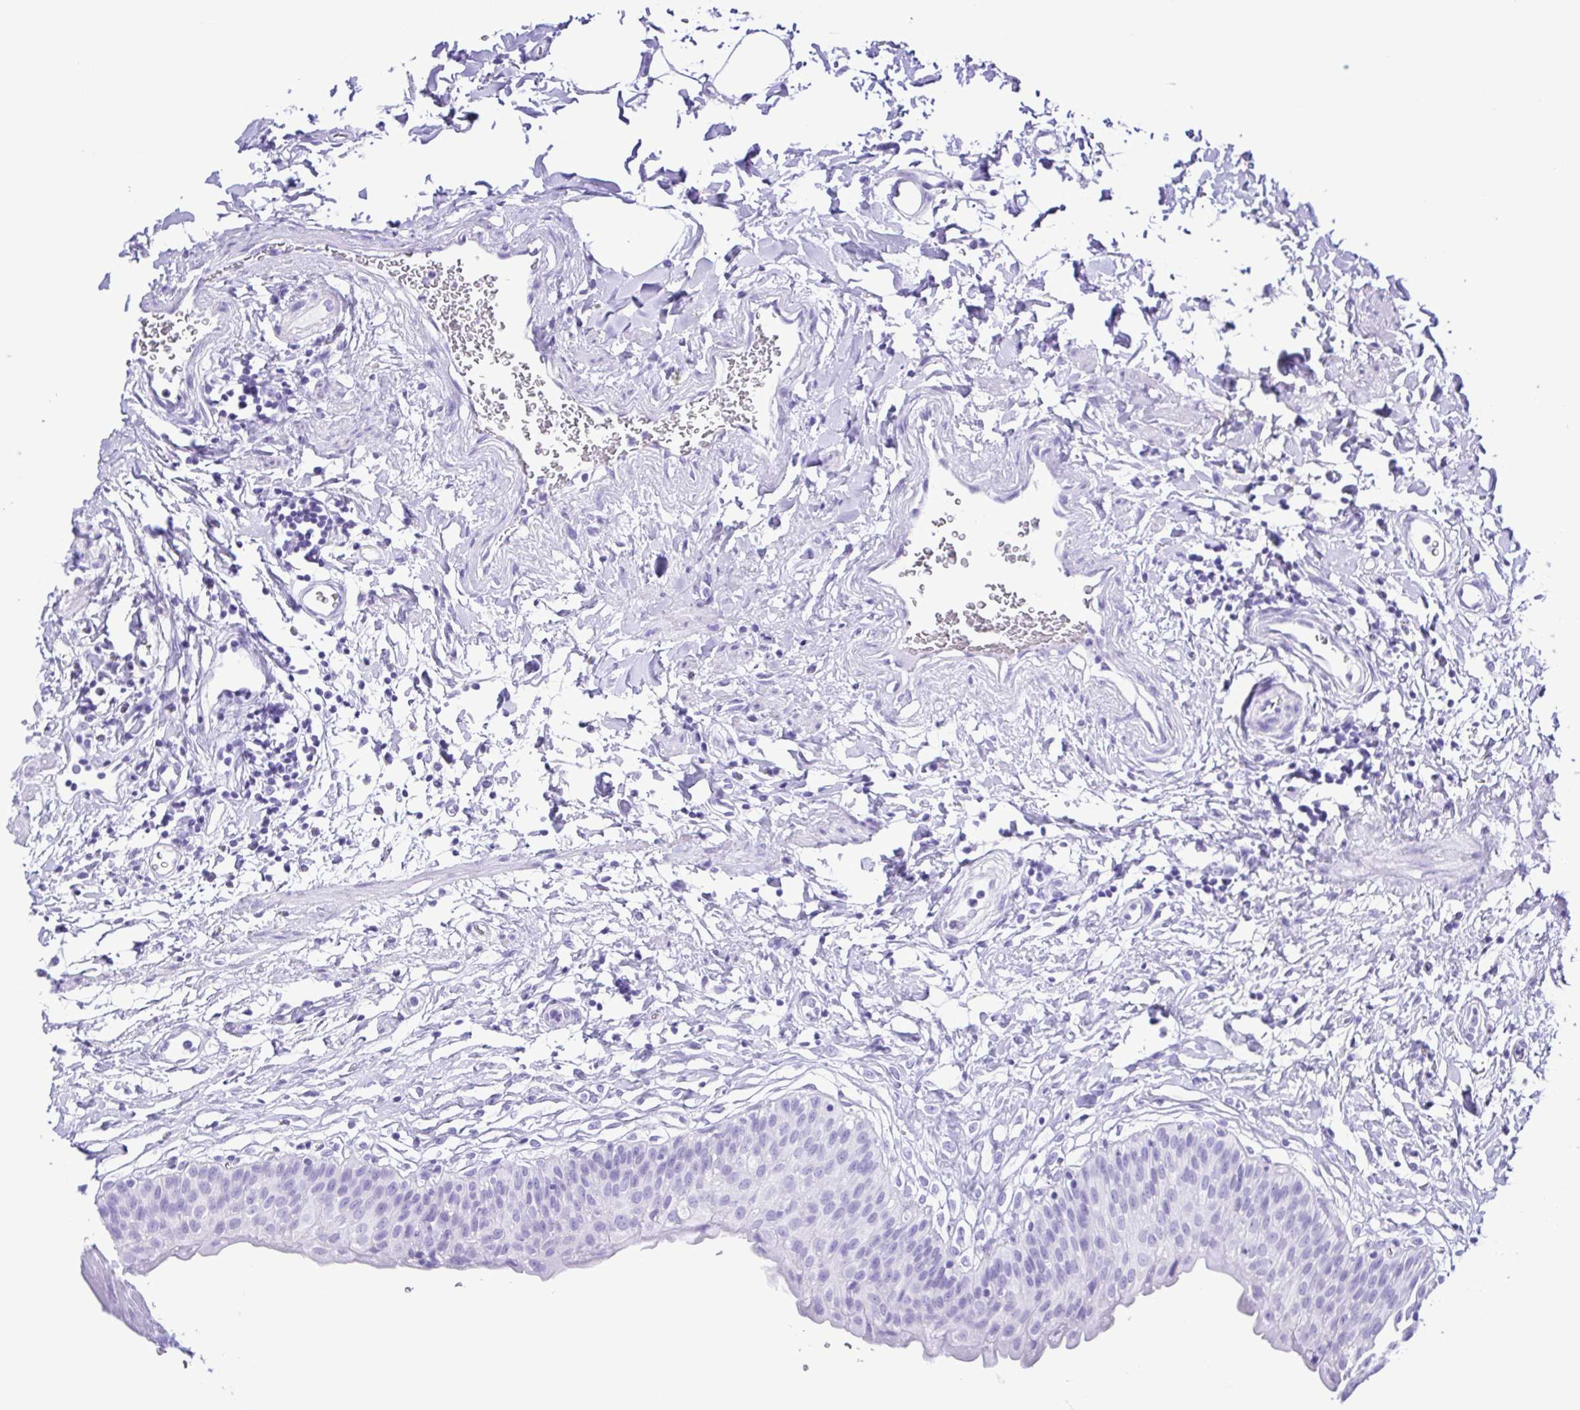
{"staining": {"intensity": "negative", "quantity": "none", "location": "none"}, "tissue": "urinary bladder", "cell_type": "Urothelial cells", "image_type": "normal", "snomed": [{"axis": "morphology", "description": "Normal tissue, NOS"}, {"axis": "topography", "description": "Urinary bladder"}], "caption": "This is an immunohistochemistry micrograph of normal urinary bladder. There is no expression in urothelial cells.", "gene": "ERP27", "patient": {"sex": "male", "age": 55}}